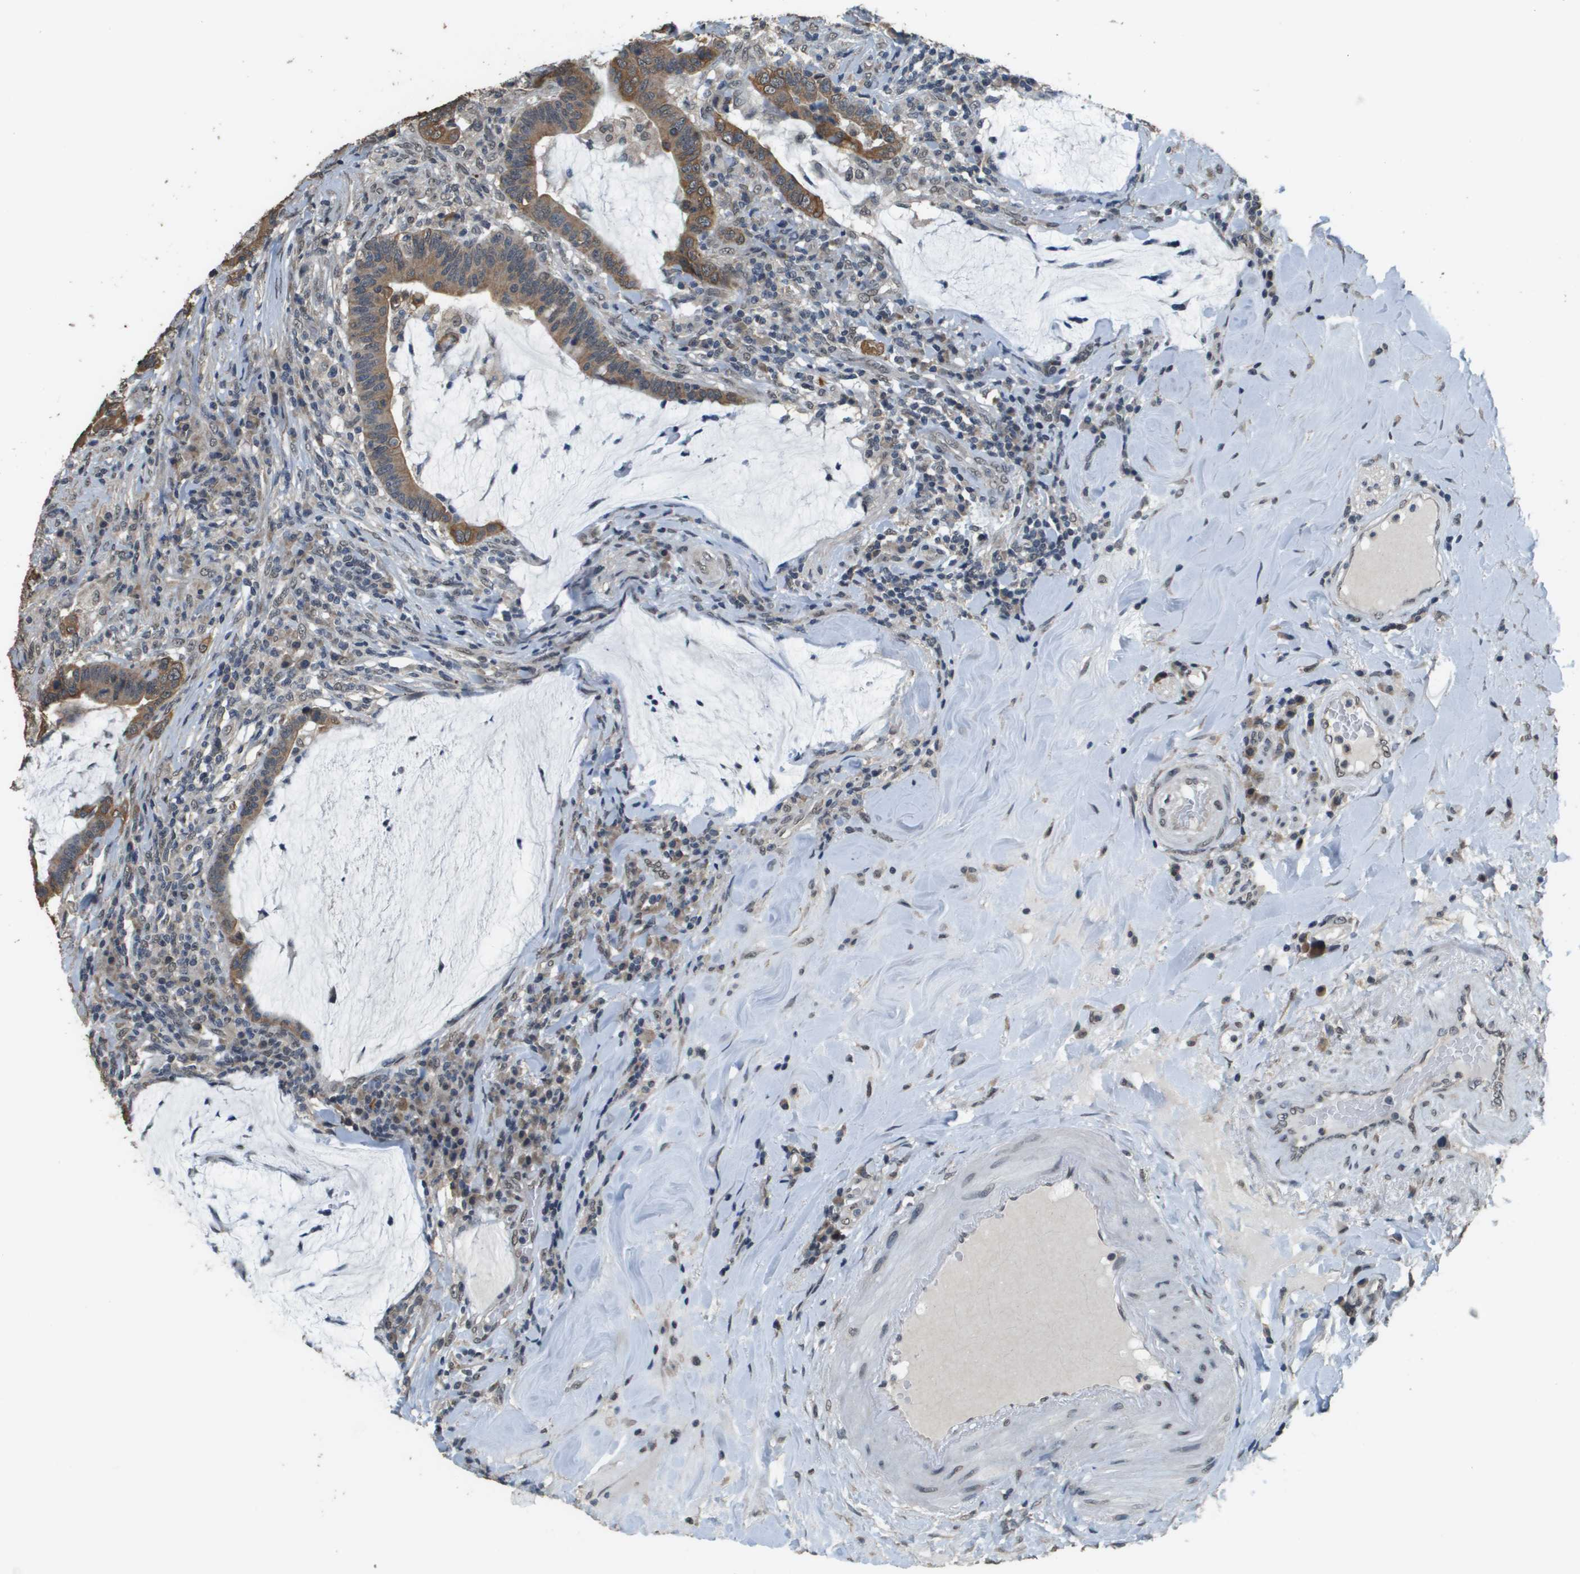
{"staining": {"intensity": "moderate", "quantity": ">75%", "location": "cytoplasmic/membranous"}, "tissue": "colorectal cancer", "cell_type": "Tumor cells", "image_type": "cancer", "snomed": [{"axis": "morphology", "description": "Normal tissue, NOS"}, {"axis": "morphology", "description": "Adenocarcinoma, NOS"}, {"axis": "topography", "description": "Colon"}], "caption": "DAB immunohistochemical staining of colorectal adenocarcinoma shows moderate cytoplasmic/membranous protein positivity in approximately >75% of tumor cells.", "gene": "FANCC", "patient": {"sex": "female", "age": 66}}